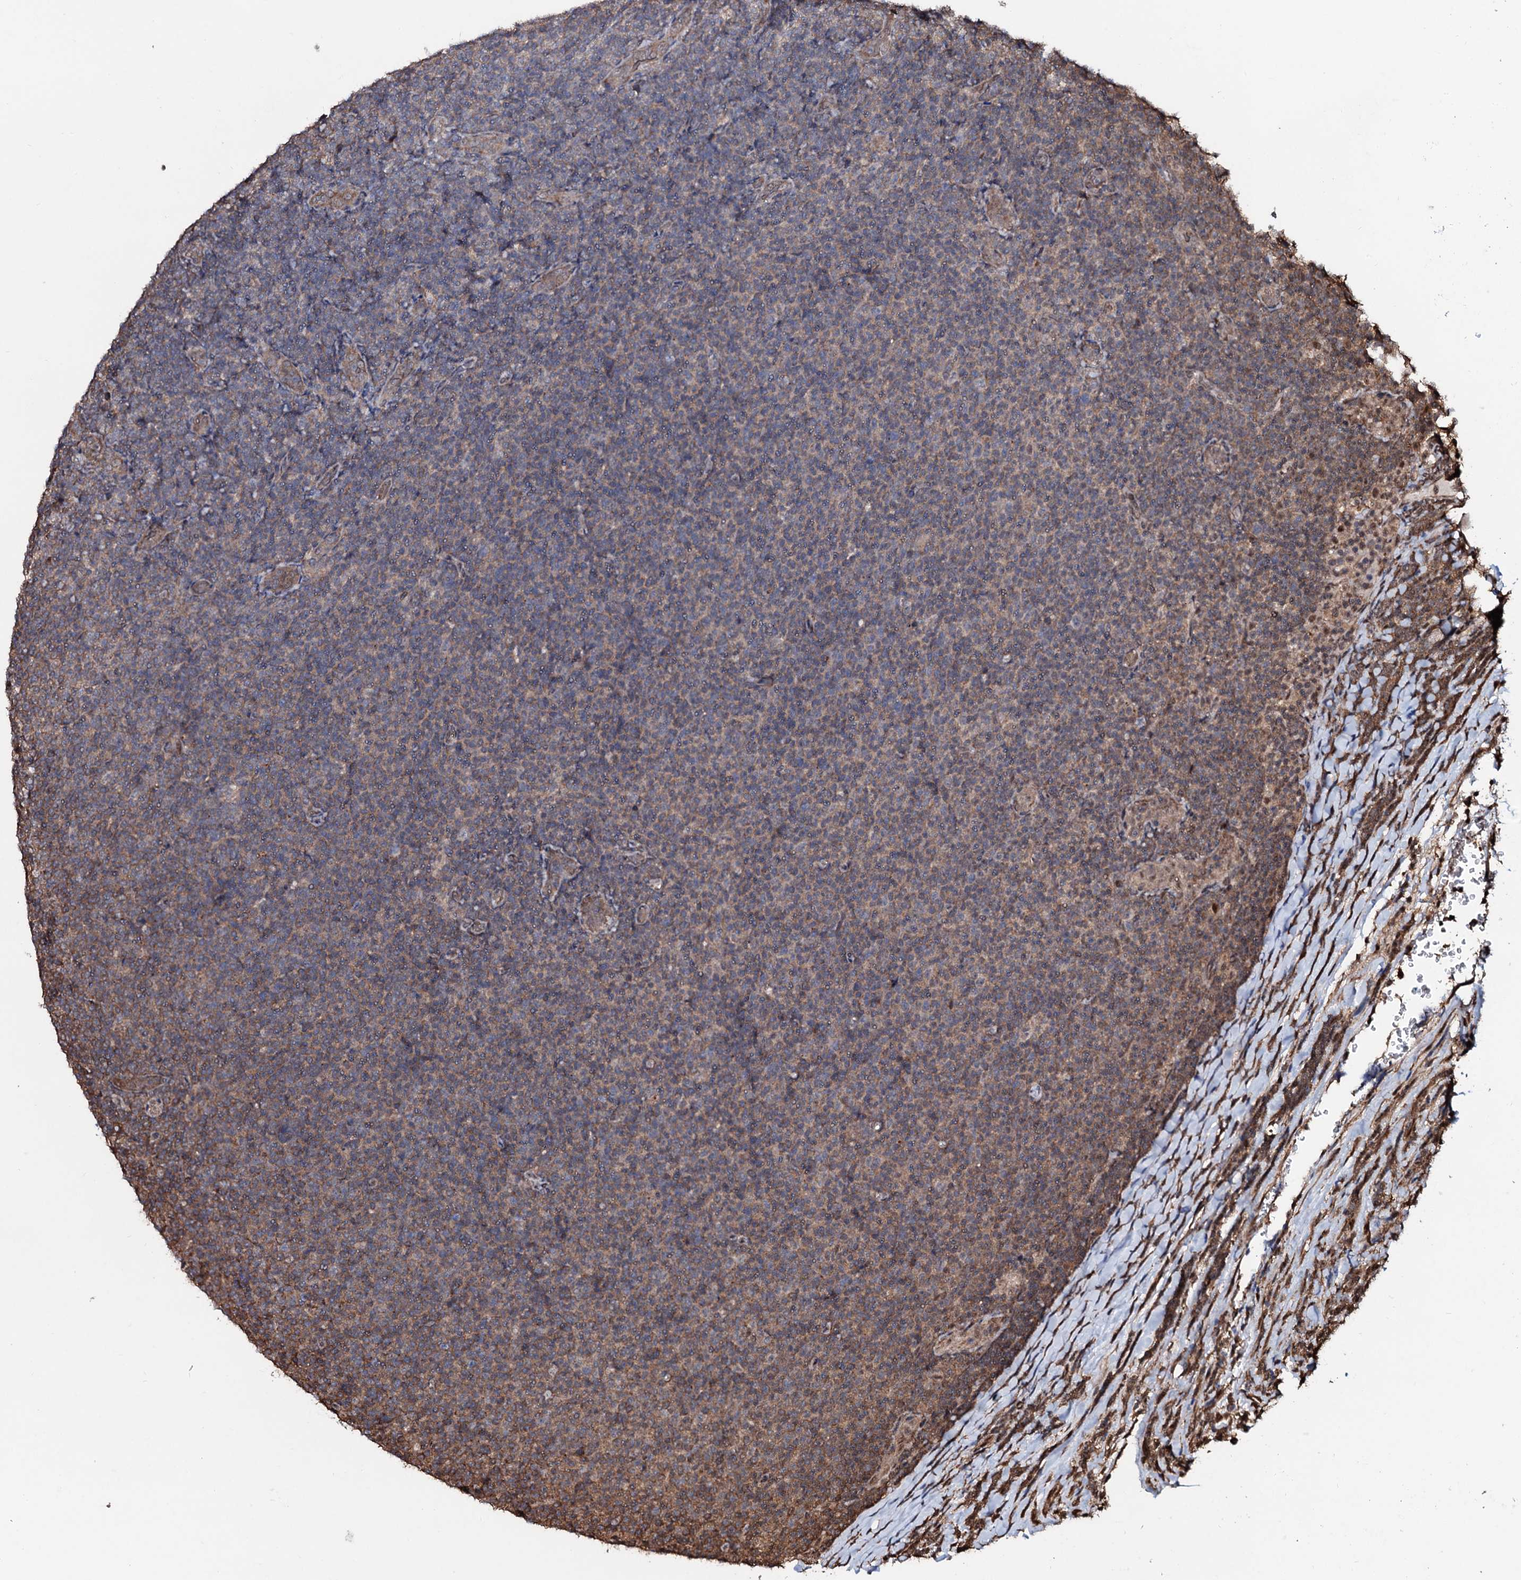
{"staining": {"intensity": "weak", "quantity": "25%-75%", "location": "cytoplasmic/membranous"}, "tissue": "lymphoma", "cell_type": "Tumor cells", "image_type": "cancer", "snomed": [{"axis": "morphology", "description": "Malignant lymphoma, non-Hodgkin's type, Low grade"}, {"axis": "topography", "description": "Lymph node"}], "caption": "Protein staining of lymphoma tissue exhibits weak cytoplasmic/membranous expression in approximately 25%-75% of tumor cells.", "gene": "COG6", "patient": {"sex": "male", "age": 66}}